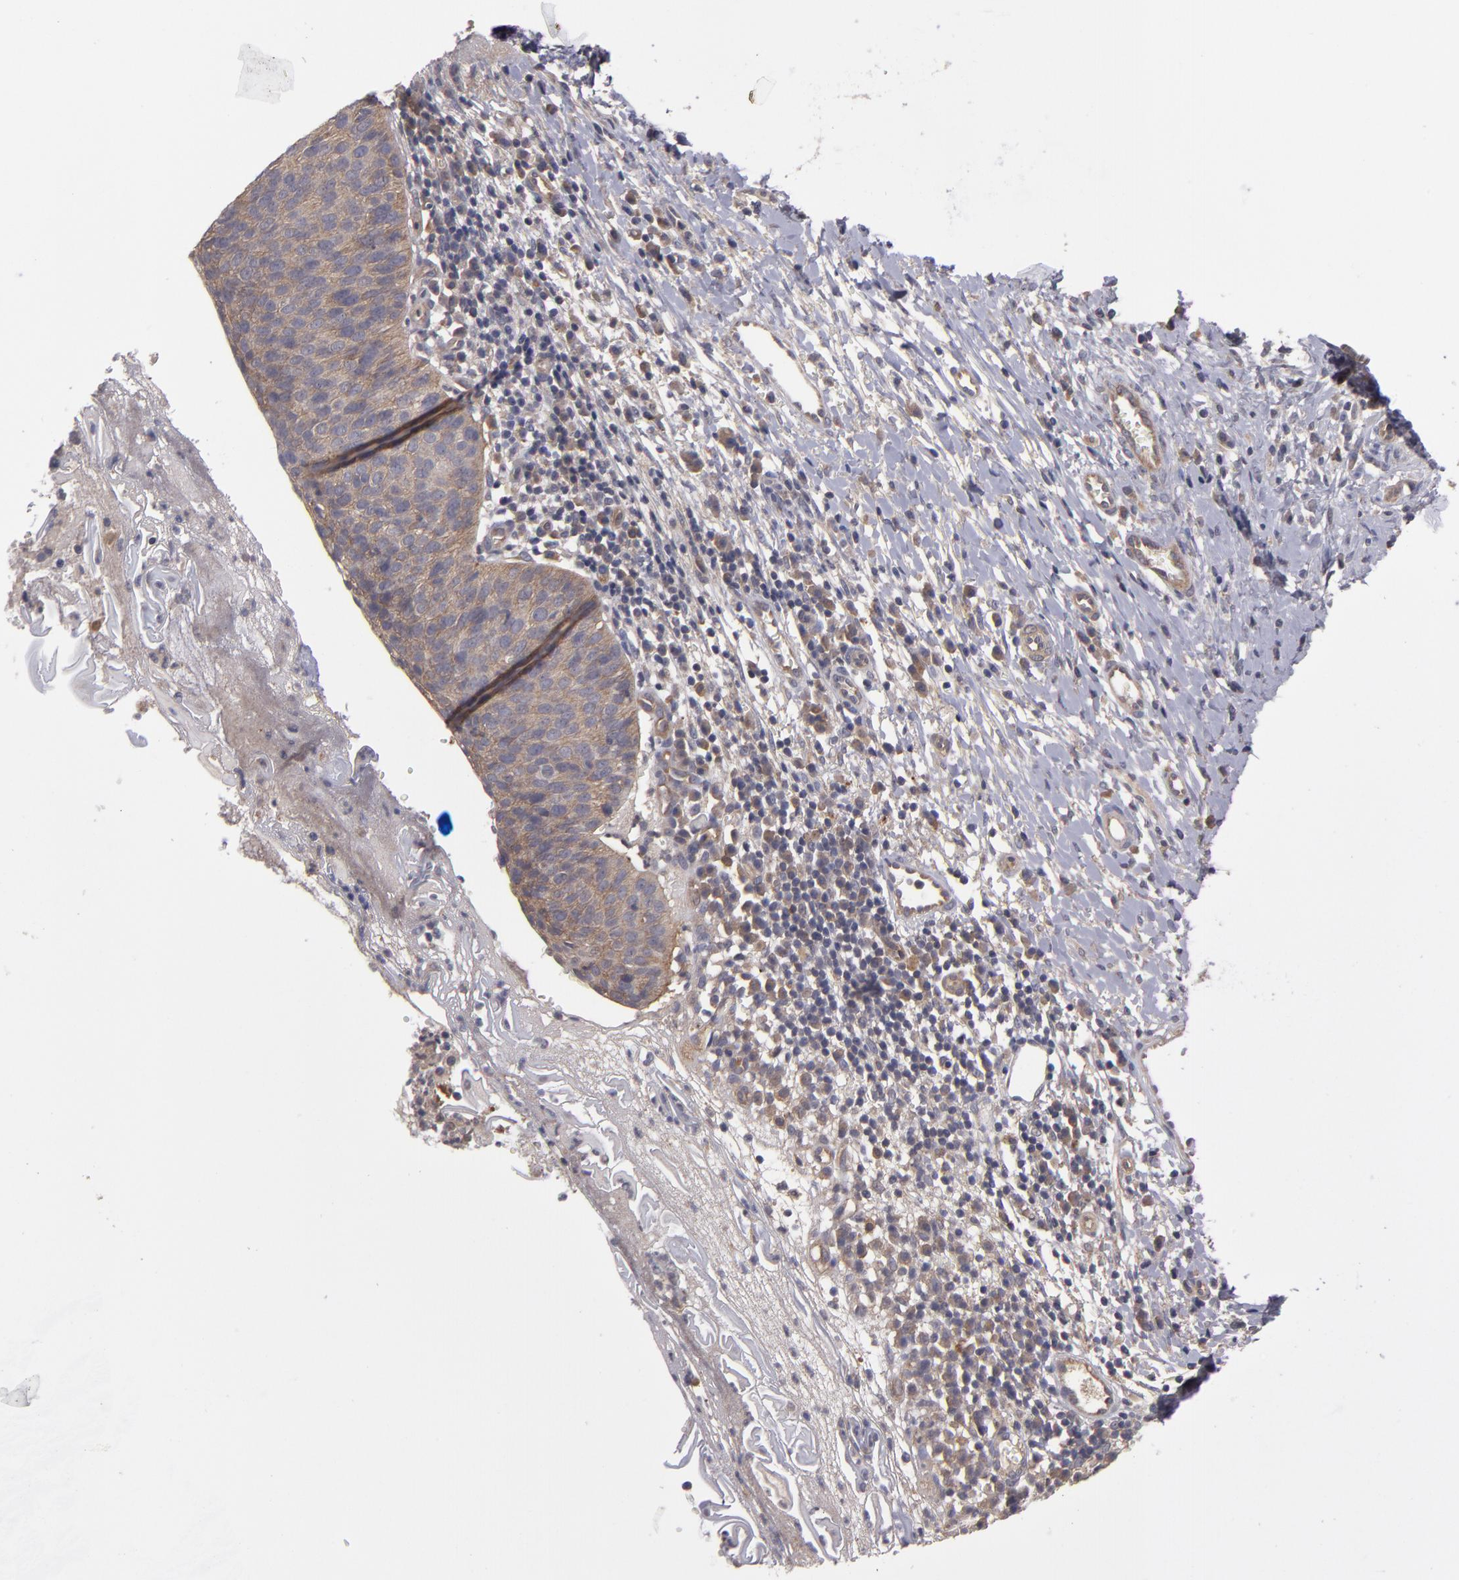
{"staining": {"intensity": "weak", "quantity": ">75%", "location": "cytoplasmic/membranous"}, "tissue": "cervical cancer", "cell_type": "Tumor cells", "image_type": "cancer", "snomed": [{"axis": "morphology", "description": "Normal tissue, NOS"}, {"axis": "morphology", "description": "Squamous cell carcinoma, NOS"}, {"axis": "topography", "description": "Cervix"}], "caption": "Immunohistochemistry (IHC) (DAB) staining of squamous cell carcinoma (cervical) exhibits weak cytoplasmic/membranous protein expression in approximately >75% of tumor cells. The staining was performed using DAB to visualize the protein expression in brown, while the nuclei were stained in blue with hematoxylin (Magnification: 20x).", "gene": "CTSO", "patient": {"sex": "female", "age": 39}}